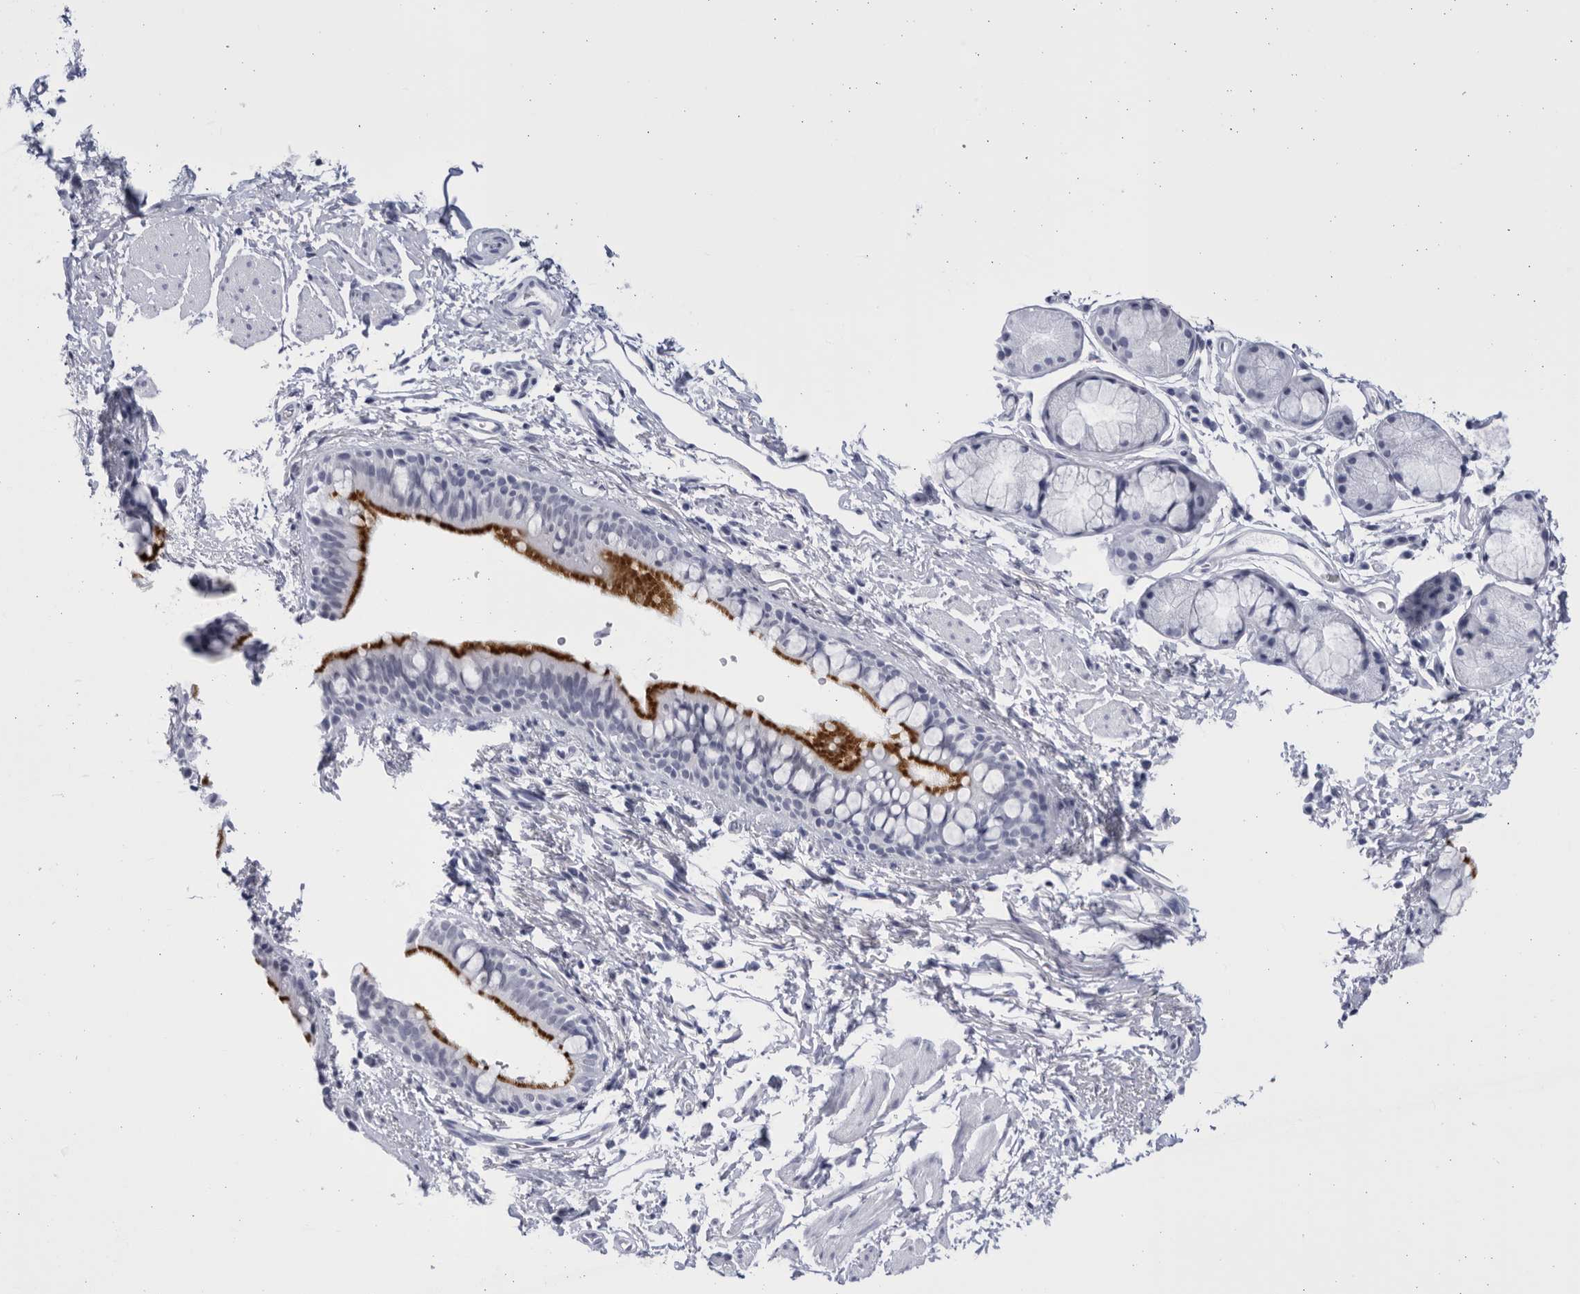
{"staining": {"intensity": "strong", "quantity": "25%-75%", "location": "cytoplasmic/membranous"}, "tissue": "bronchus", "cell_type": "Respiratory epithelial cells", "image_type": "normal", "snomed": [{"axis": "morphology", "description": "Normal tissue, NOS"}, {"axis": "topography", "description": "Cartilage tissue"}, {"axis": "topography", "description": "Bronchus"}, {"axis": "topography", "description": "Lung"}], "caption": "Immunohistochemistry histopathology image of unremarkable bronchus: human bronchus stained using immunohistochemistry displays high levels of strong protein expression localized specifically in the cytoplasmic/membranous of respiratory epithelial cells, appearing as a cytoplasmic/membranous brown color.", "gene": "CCDC181", "patient": {"sex": "male", "age": 64}}